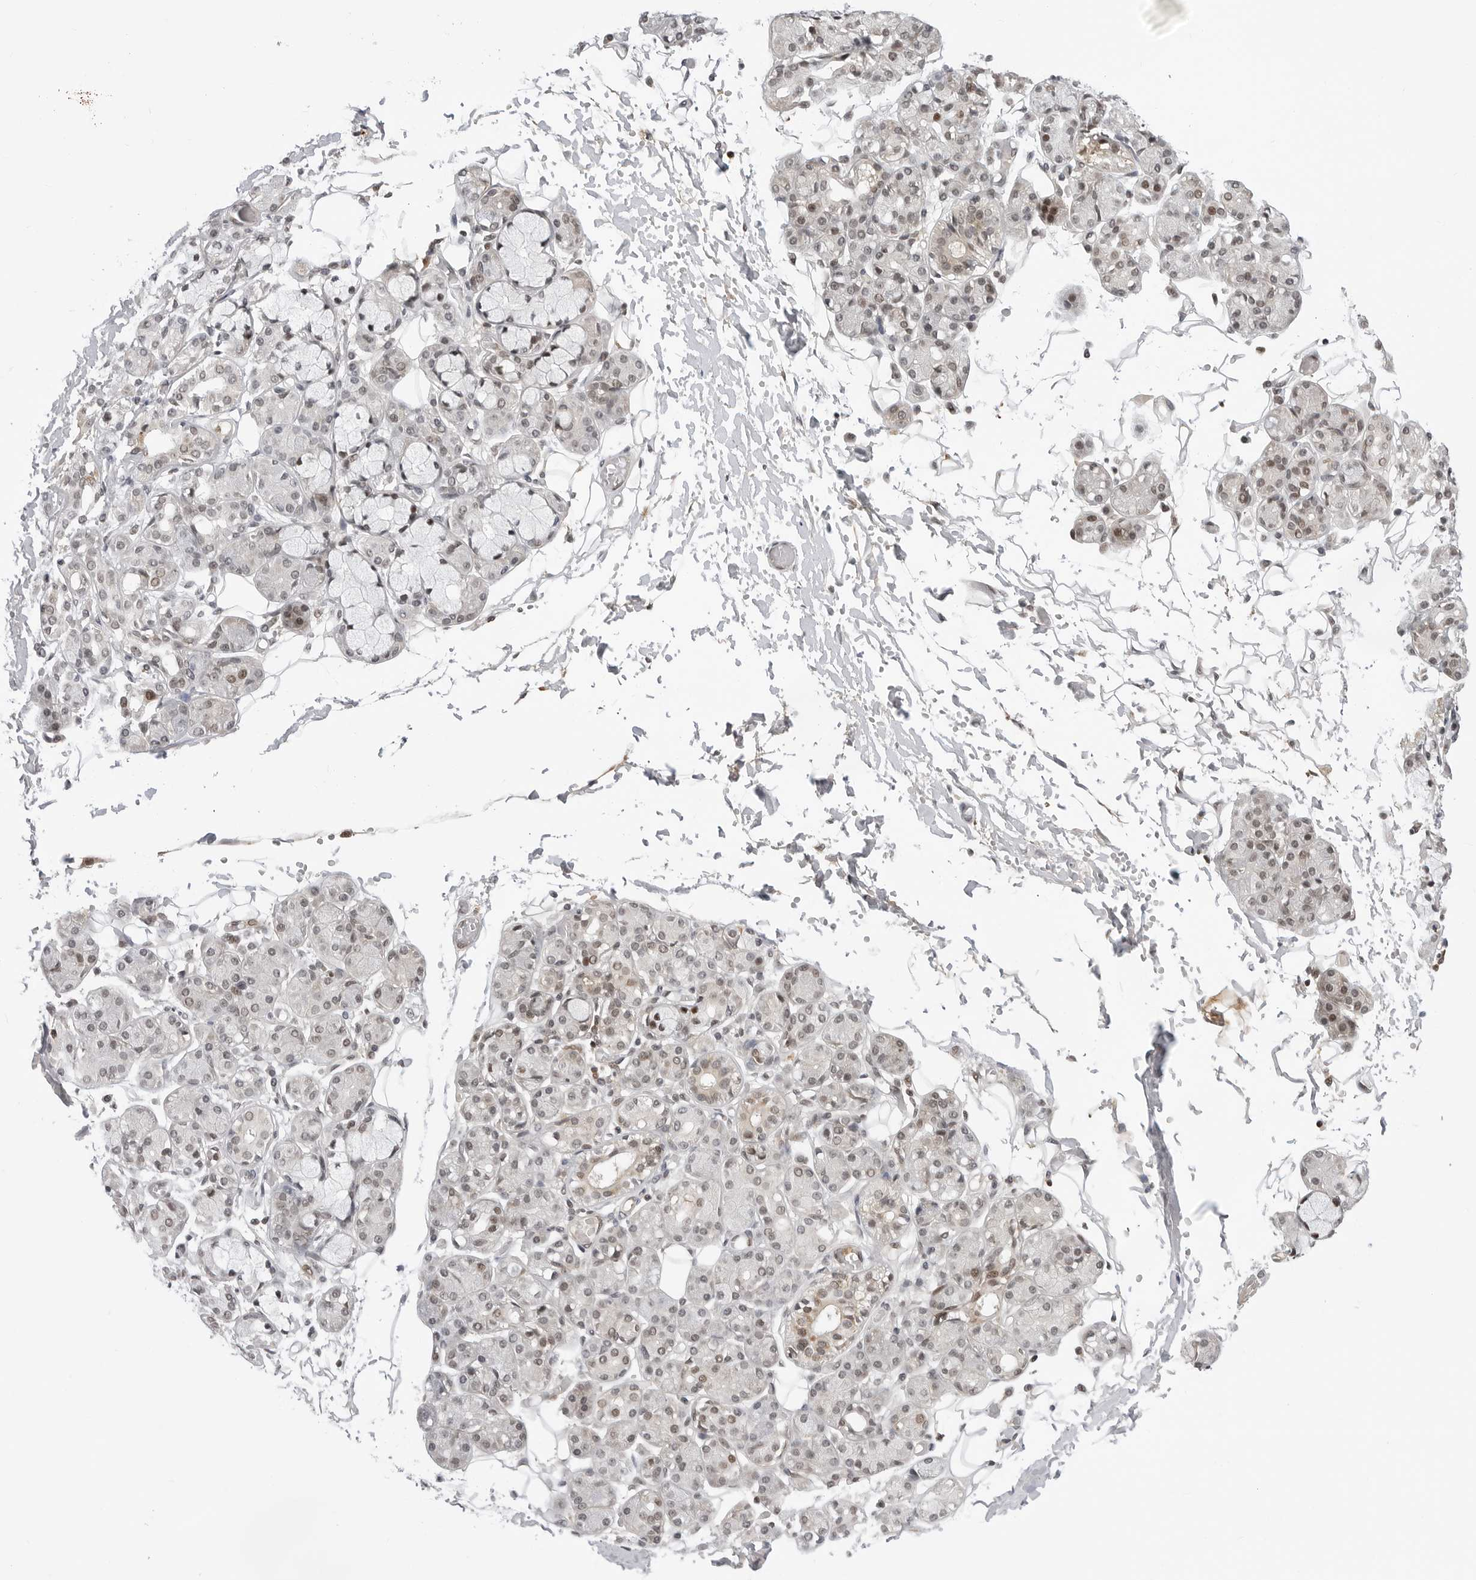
{"staining": {"intensity": "weak", "quantity": "25%-75%", "location": "nuclear"}, "tissue": "salivary gland", "cell_type": "Glandular cells", "image_type": "normal", "snomed": [{"axis": "morphology", "description": "Normal tissue, NOS"}, {"axis": "topography", "description": "Salivary gland"}], "caption": "This micrograph shows immunohistochemistry (IHC) staining of unremarkable human salivary gland, with low weak nuclear expression in approximately 25%-75% of glandular cells.", "gene": "C8orf33", "patient": {"sex": "male", "age": 63}}